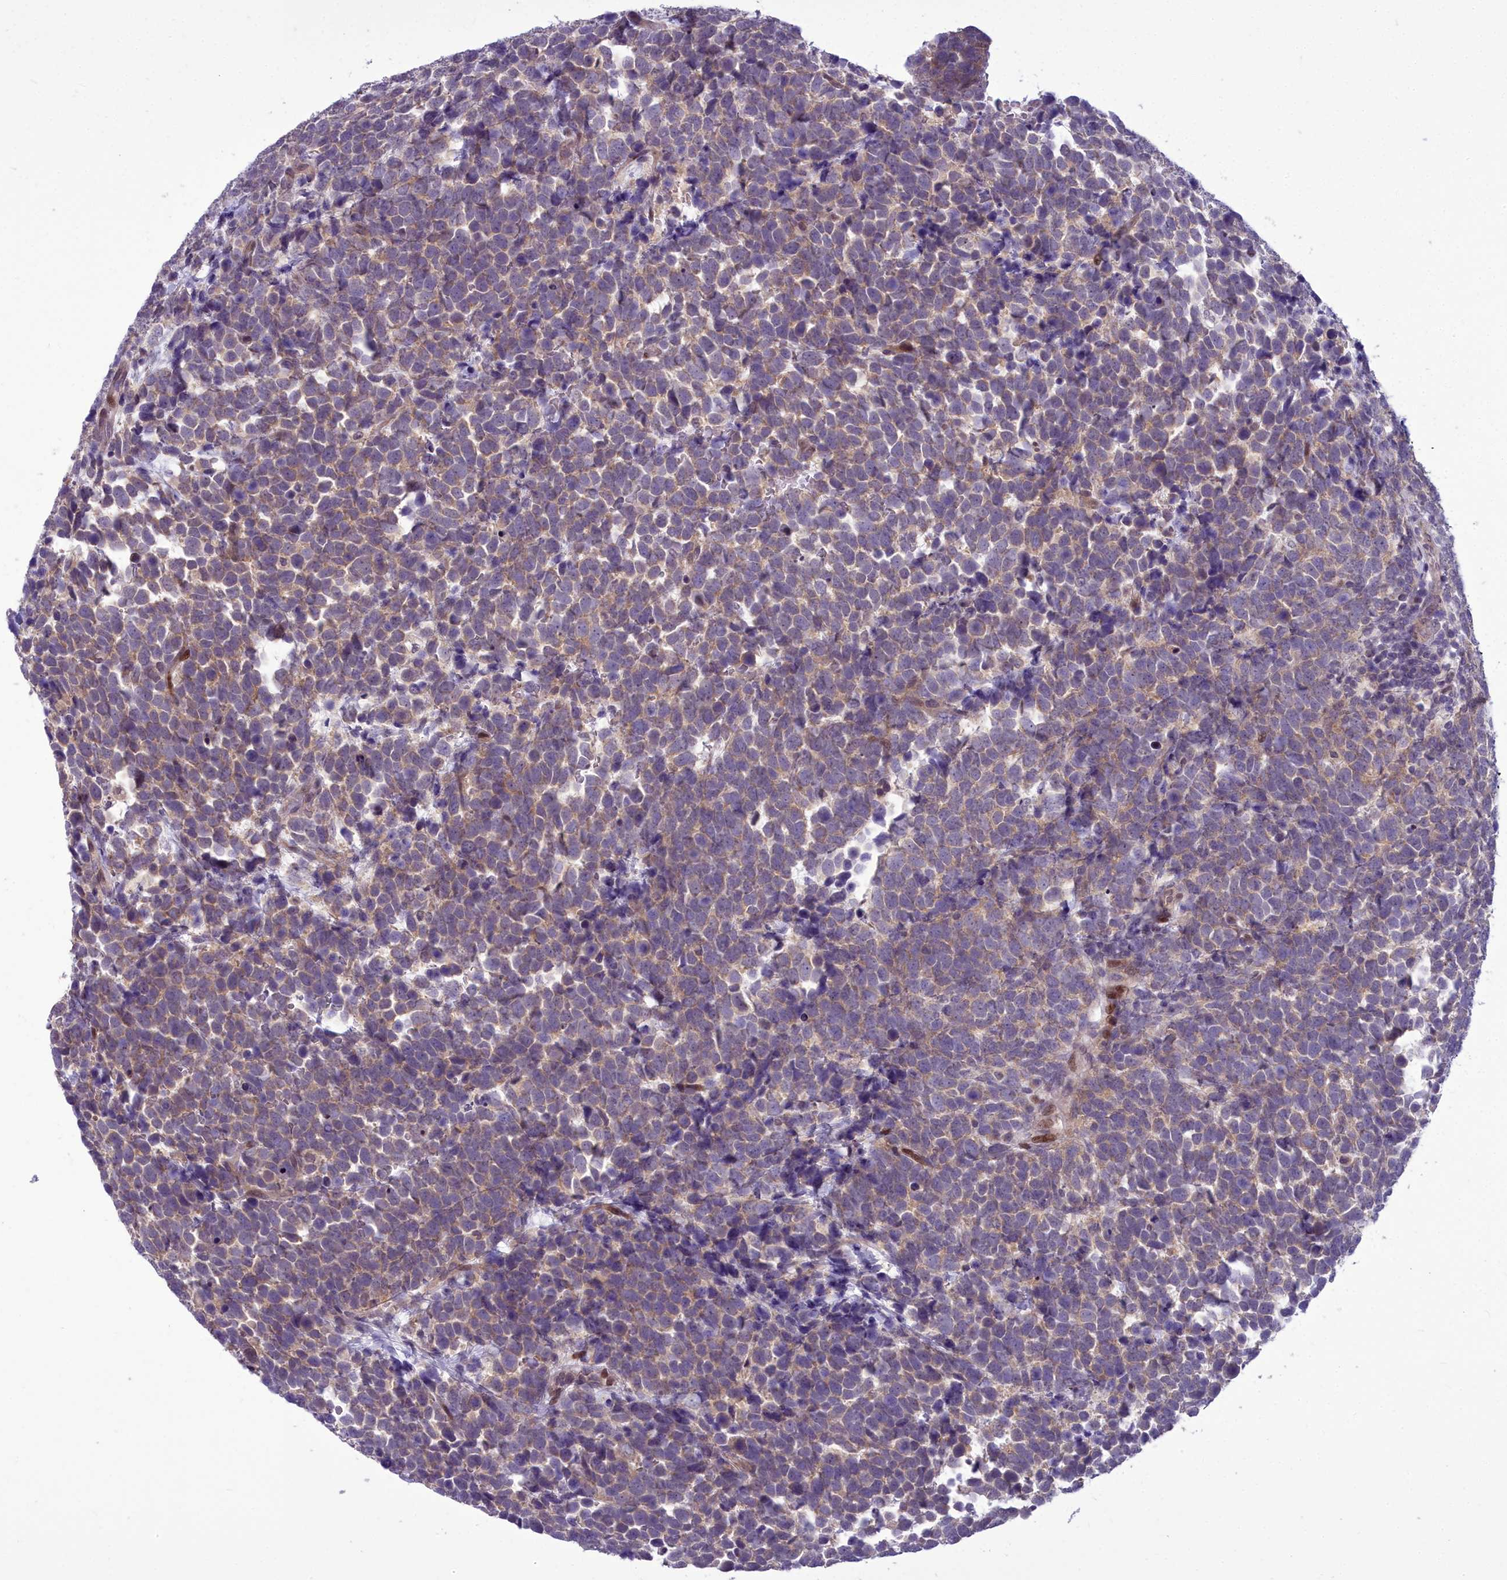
{"staining": {"intensity": "weak", "quantity": "25%-75%", "location": "cytoplasmic/membranous"}, "tissue": "urothelial cancer", "cell_type": "Tumor cells", "image_type": "cancer", "snomed": [{"axis": "morphology", "description": "Urothelial carcinoma, High grade"}, {"axis": "topography", "description": "Urinary bladder"}], "caption": "Protein analysis of high-grade urothelial carcinoma tissue shows weak cytoplasmic/membranous positivity in approximately 25%-75% of tumor cells. The protein of interest is stained brown, and the nuclei are stained in blue (DAB (3,3'-diaminobenzidine) IHC with brightfield microscopy, high magnification).", "gene": "AP1M1", "patient": {"sex": "female", "age": 82}}